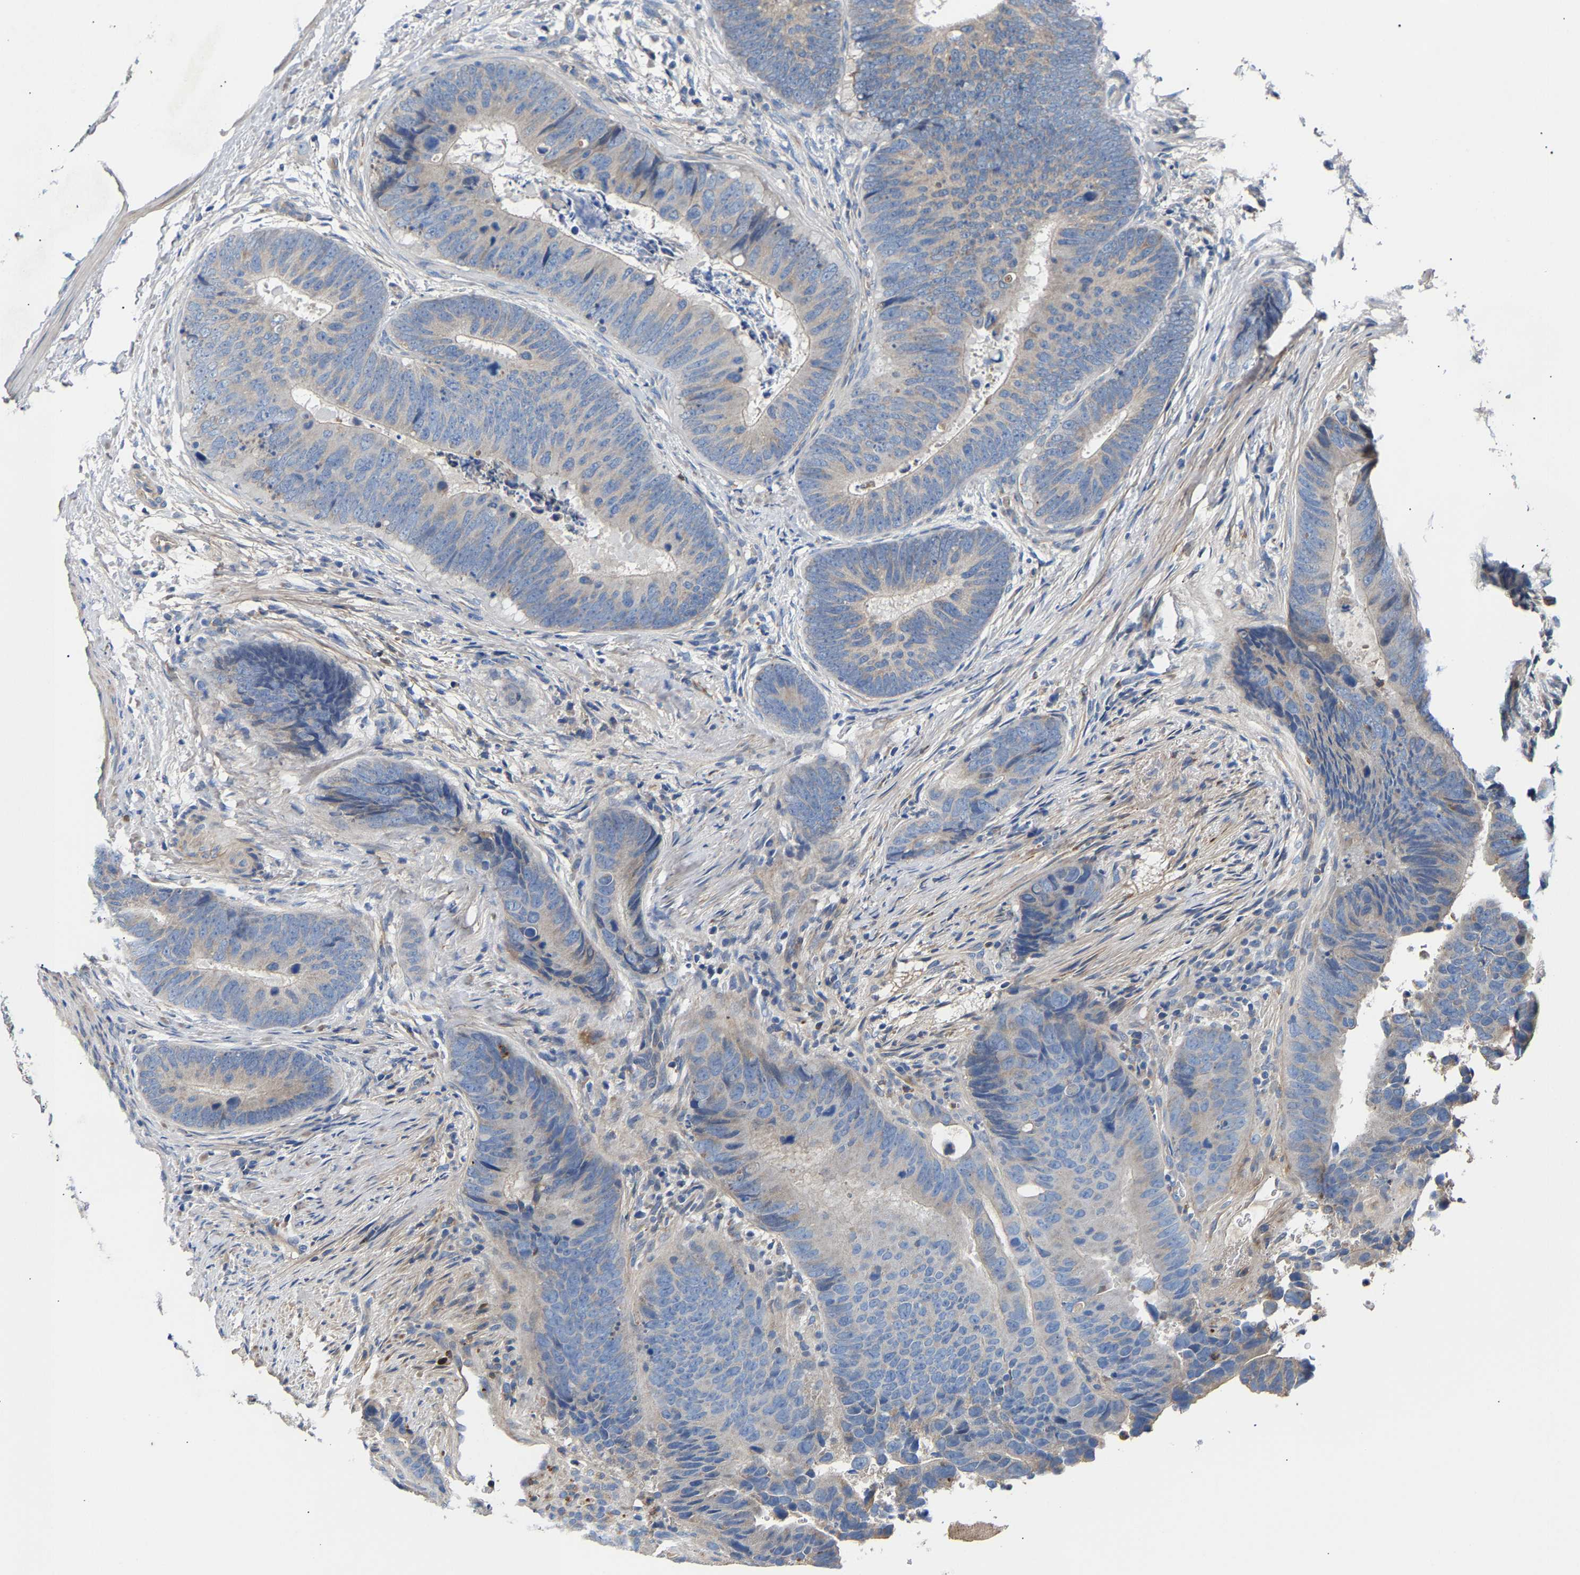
{"staining": {"intensity": "negative", "quantity": "none", "location": "none"}, "tissue": "colorectal cancer", "cell_type": "Tumor cells", "image_type": "cancer", "snomed": [{"axis": "morphology", "description": "Adenocarcinoma, NOS"}, {"axis": "topography", "description": "Colon"}], "caption": "Tumor cells are negative for protein expression in human adenocarcinoma (colorectal).", "gene": "CCDC171", "patient": {"sex": "male", "age": 56}}